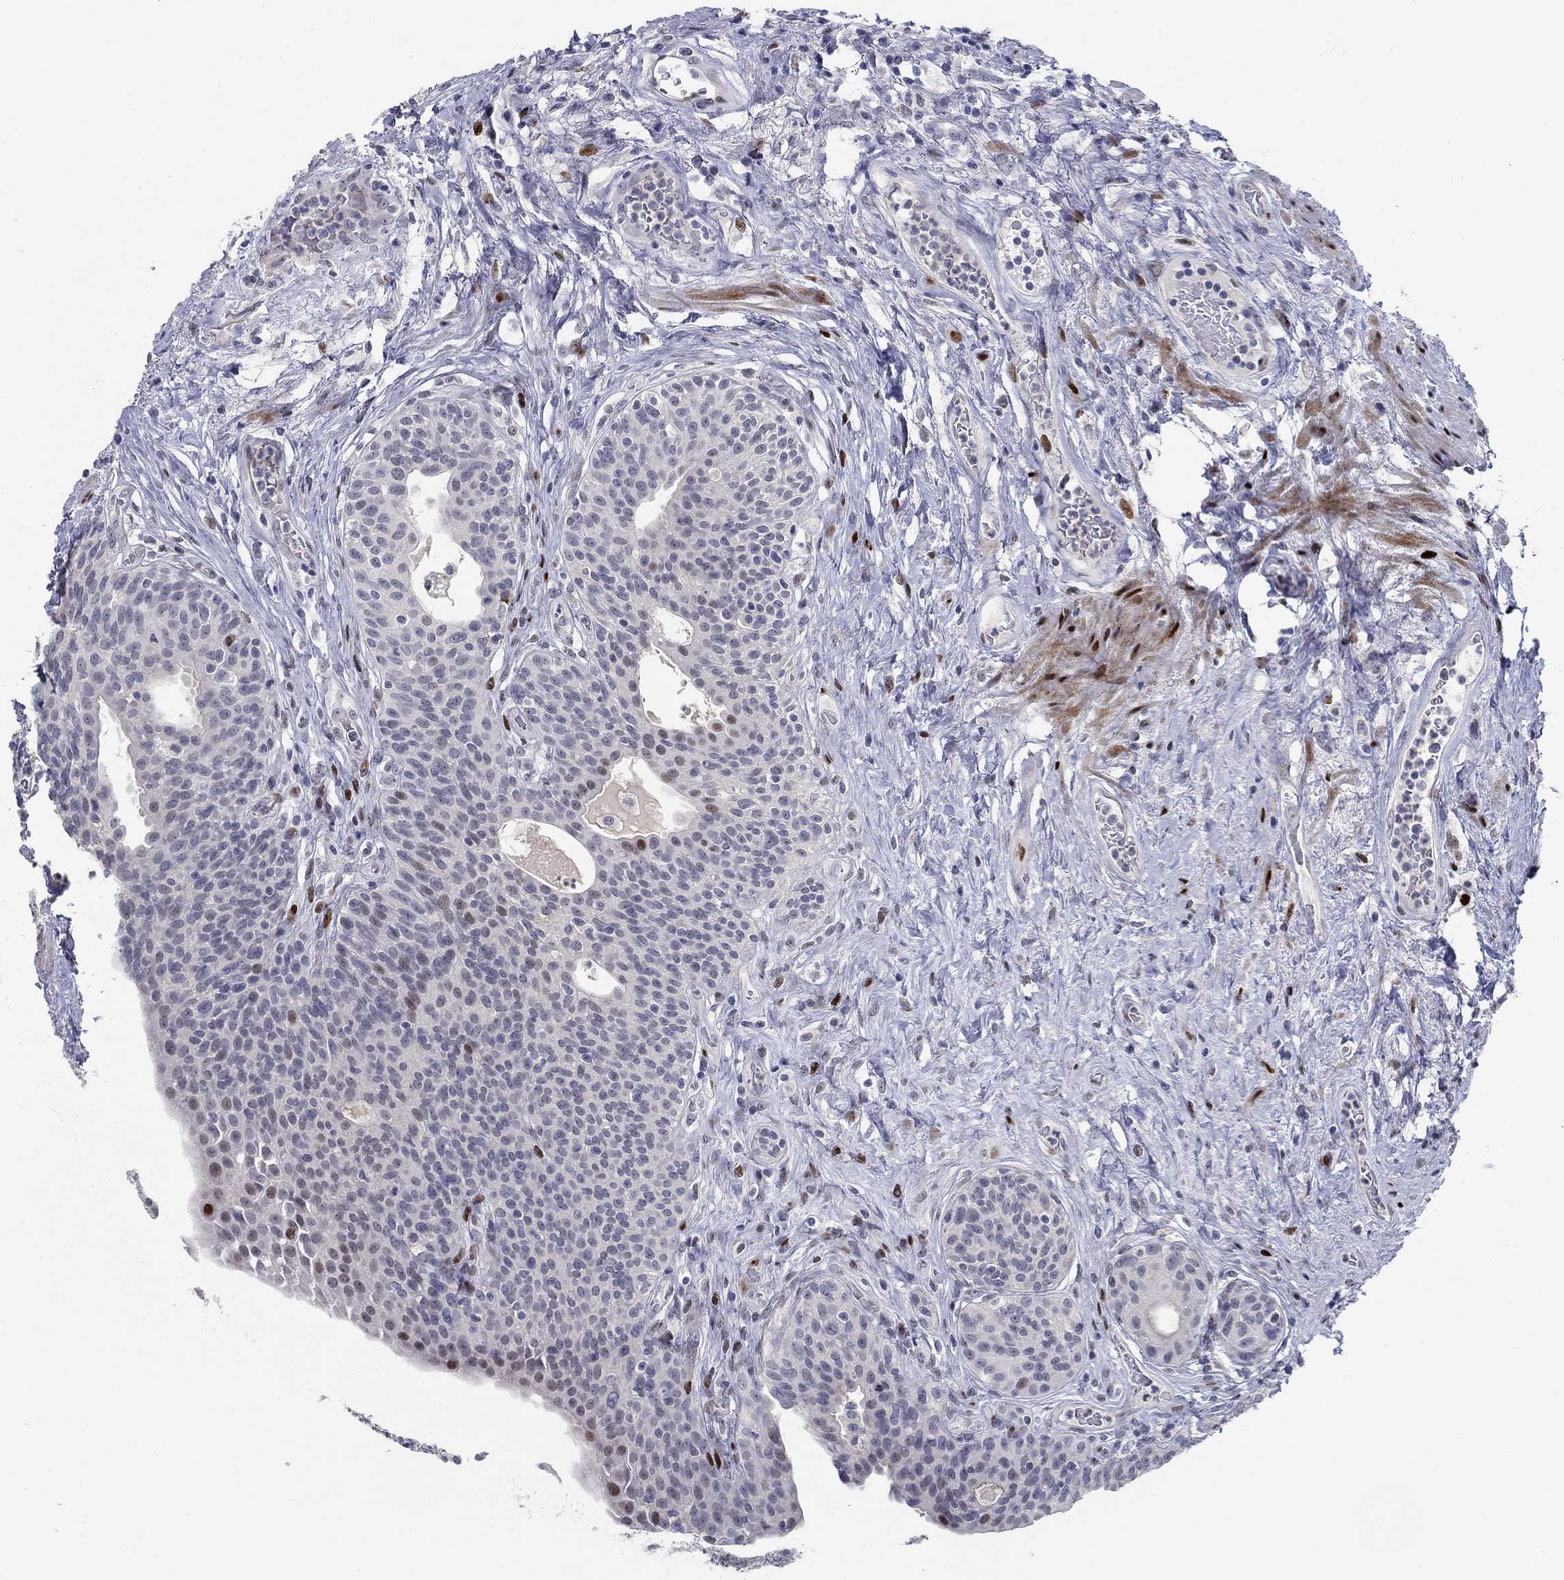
{"staining": {"intensity": "strong", "quantity": "<25%", "location": "nuclear"}, "tissue": "urothelial cancer", "cell_type": "Tumor cells", "image_type": "cancer", "snomed": [{"axis": "morphology", "description": "Urothelial carcinoma, High grade"}, {"axis": "topography", "description": "Urinary bladder"}], "caption": "Immunohistochemistry photomicrograph of neoplastic tissue: human urothelial cancer stained using immunohistochemistry (IHC) exhibits medium levels of strong protein expression localized specifically in the nuclear of tumor cells, appearing as a nuclear brown color.", "gene": "RAPGEF5", "patient": {"sex": "male", "age": 79}}